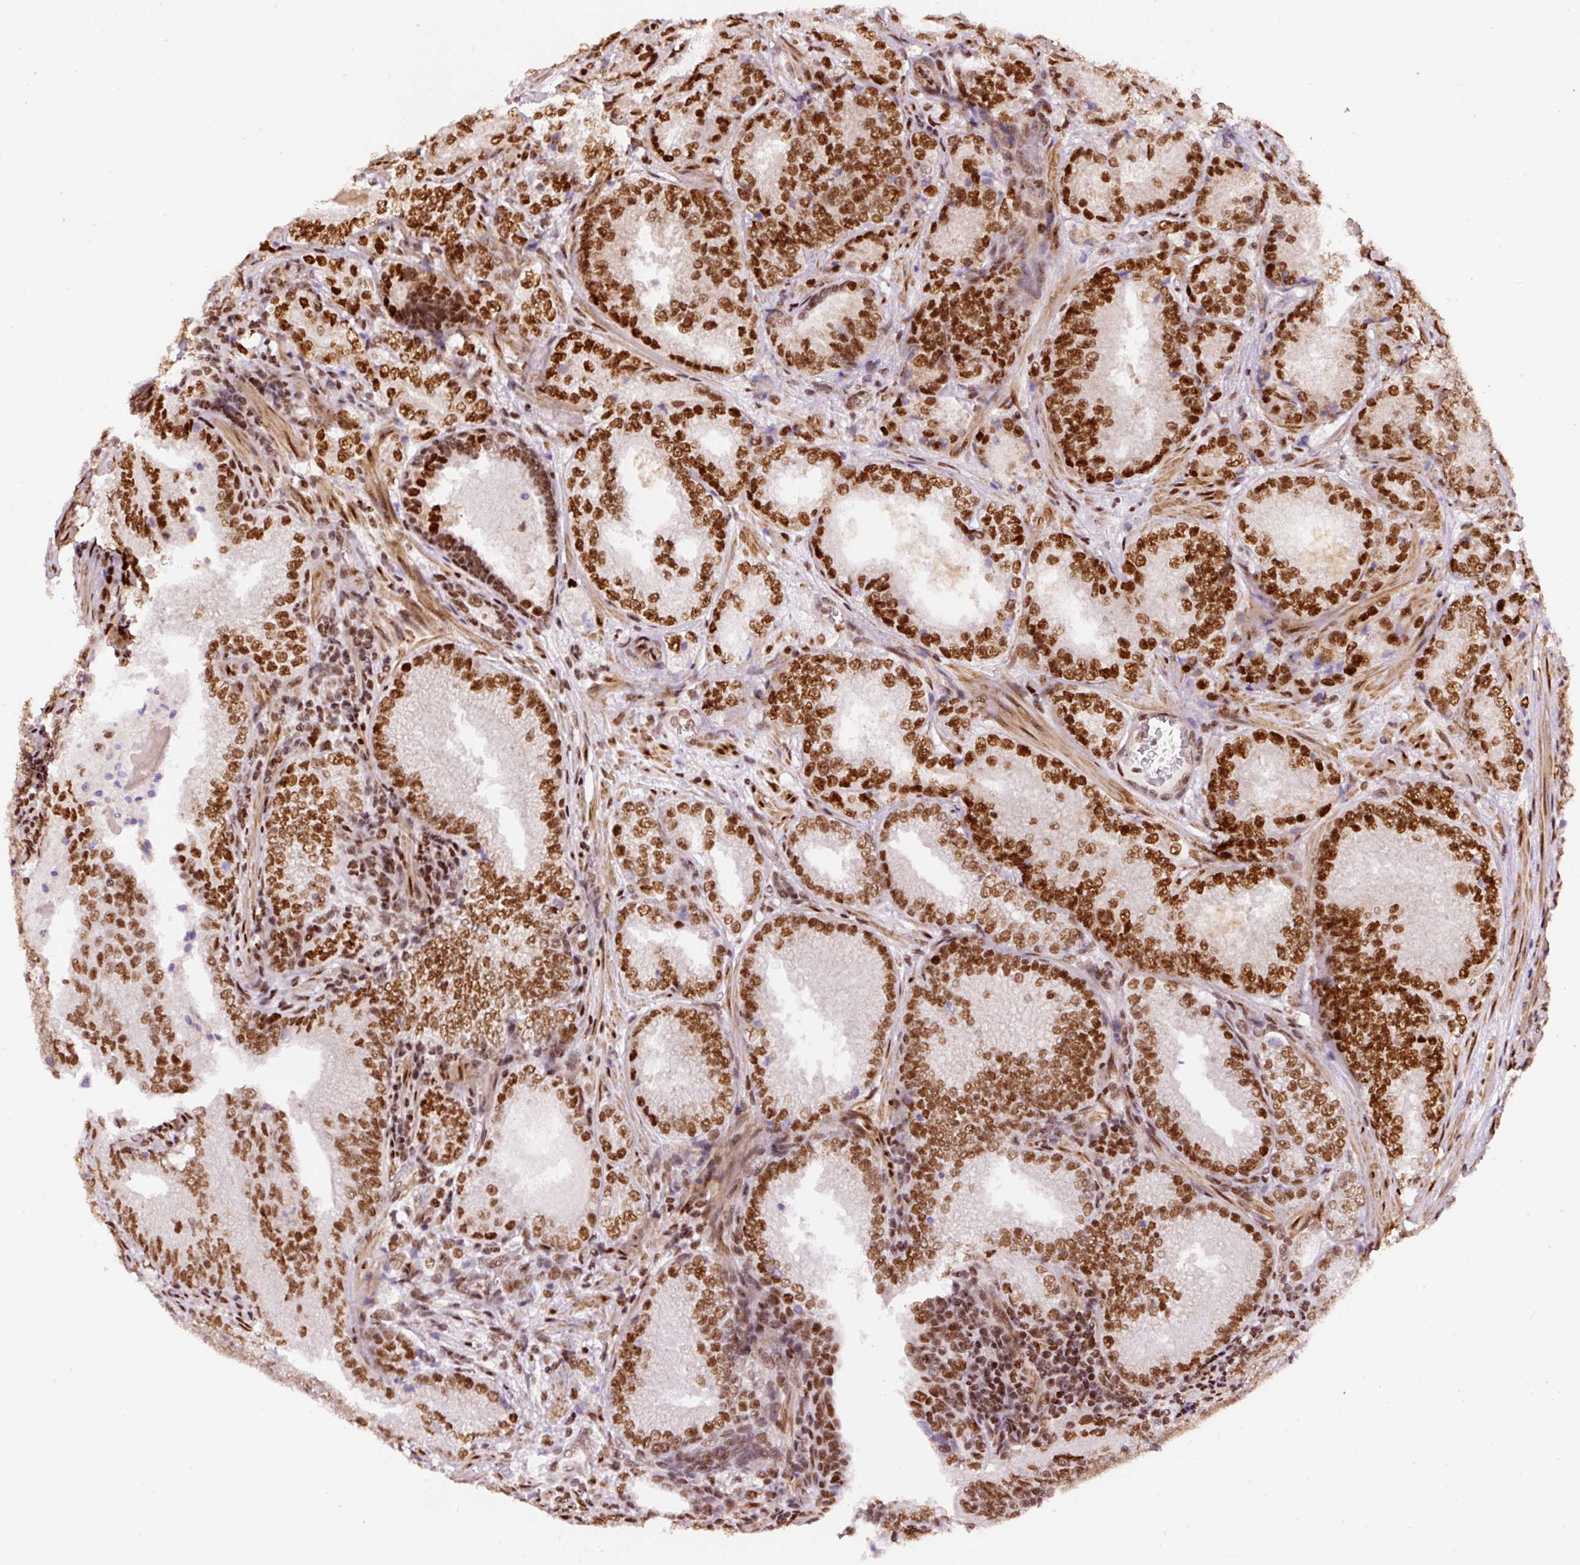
{"staining": {"intensity": "strong", "quantity": ">75%", "location": "nuclear"}, "tissue": "prostate cancer", "cell_type": "Tumor cells", "image_type": "cancer", "snomed": [{"axis": "morphology", "description": "Adenocarcinoma, High grade"}, {"axis": "topography", "description": "Prostate"}], "caption": "Protein staining by IHC demonstrates strong nuclear positivity in about >75% of tumor cells in adenocarcinoma (high-grade) (prostate).", "gene": "HNRNPC", "patient": {"sex": "male", "age": 63}}